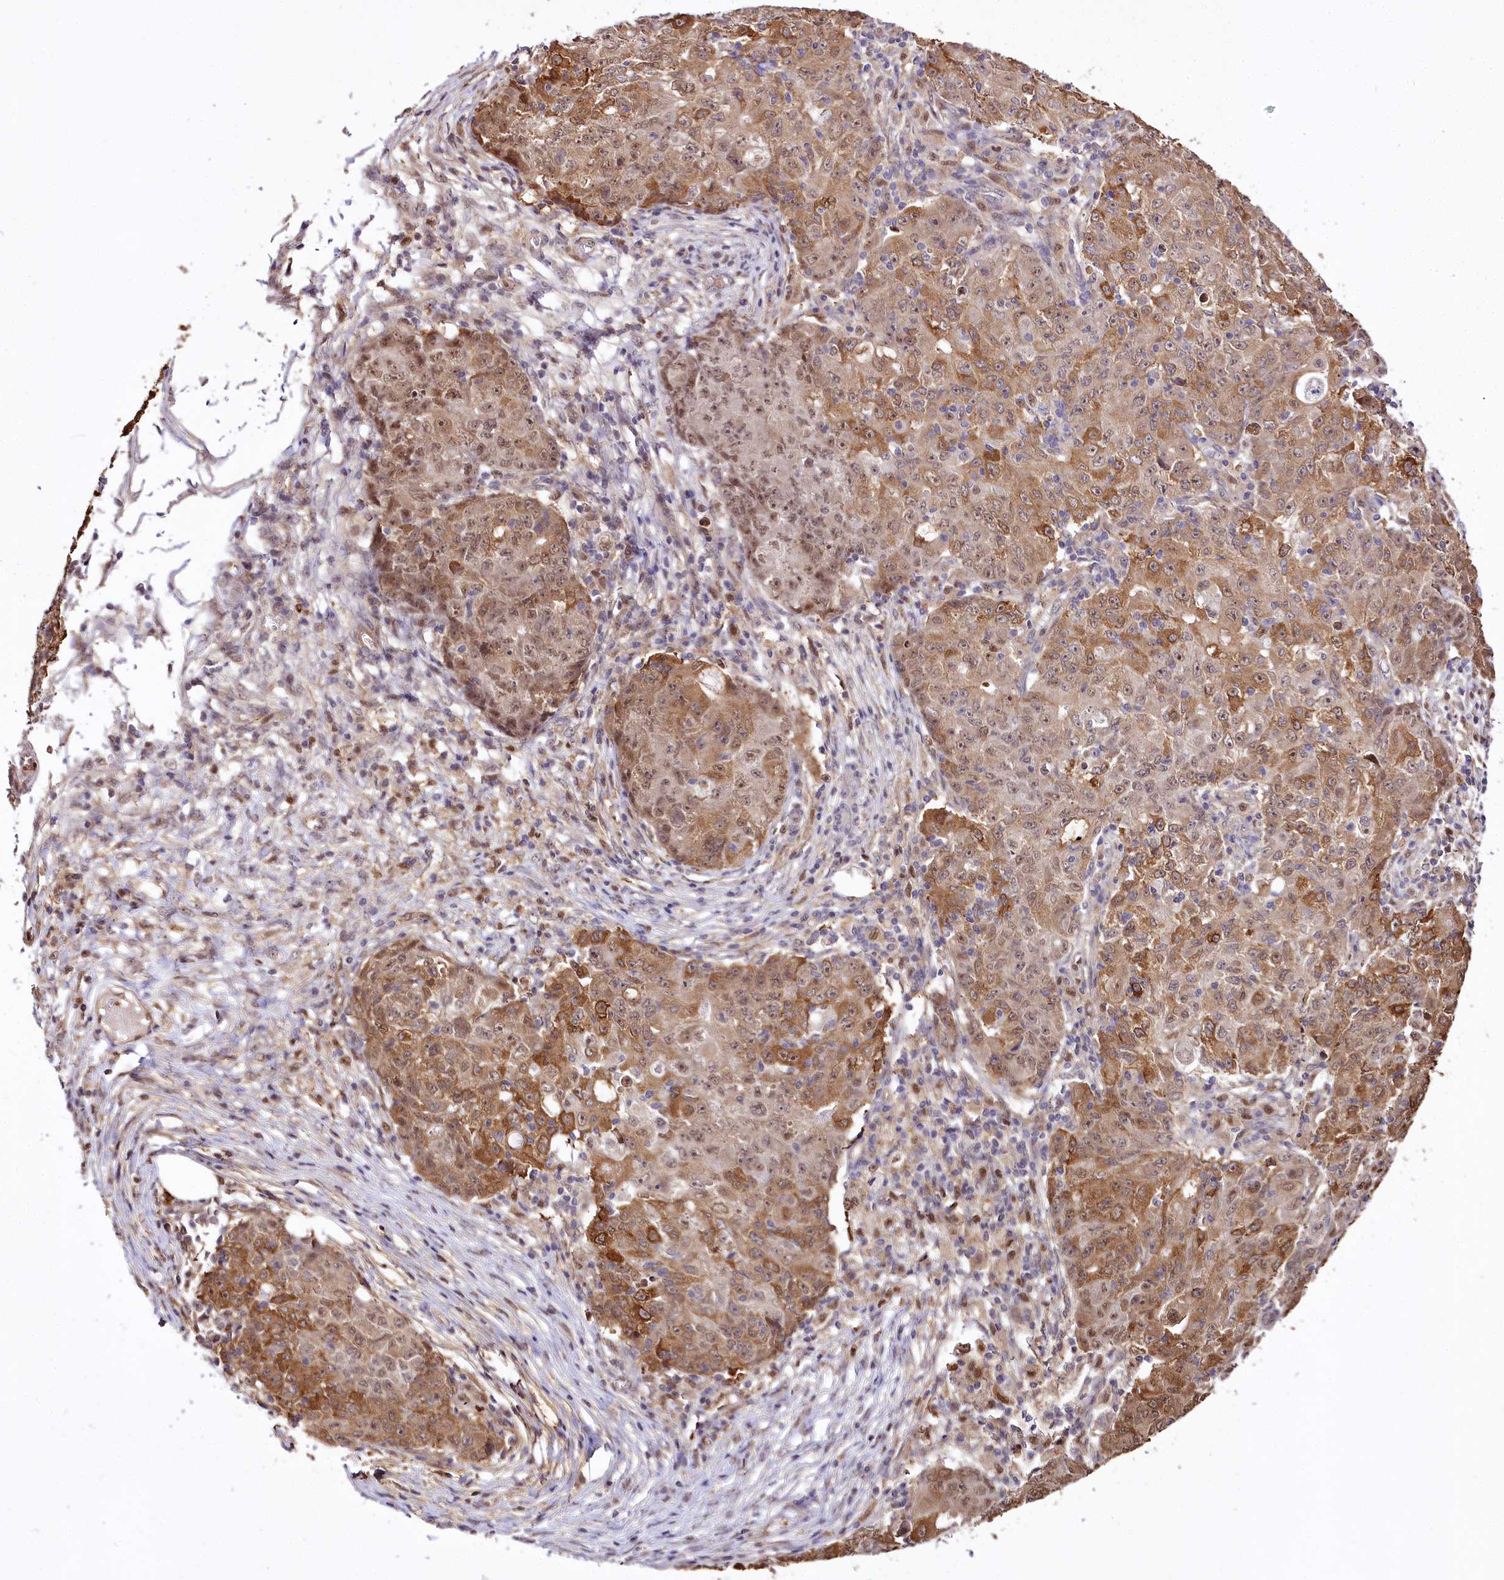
{"staining": {"intensity": "moderate", "quantity": ">75%", "location": "cytoplasmic/membranous"}, "tissue": "ovarian cancer", "cell_type": "Tumor cells", "image_type": "cancer", "snomed": [{"axis": "morphology", "description": "Carcinoma, endometroid"}, {"axis": "topography", "description": "Ovary"}], "caption": "Immunohistochemical staining of ovarian cancer (endometroid carcinoma) demonstrates medium levels of moderate cytoplasmic/membranous protein expression in approximately >75% of tumor cells.", "gene": "GNL3L", "patient": {"sex": "female", "age": 42}}